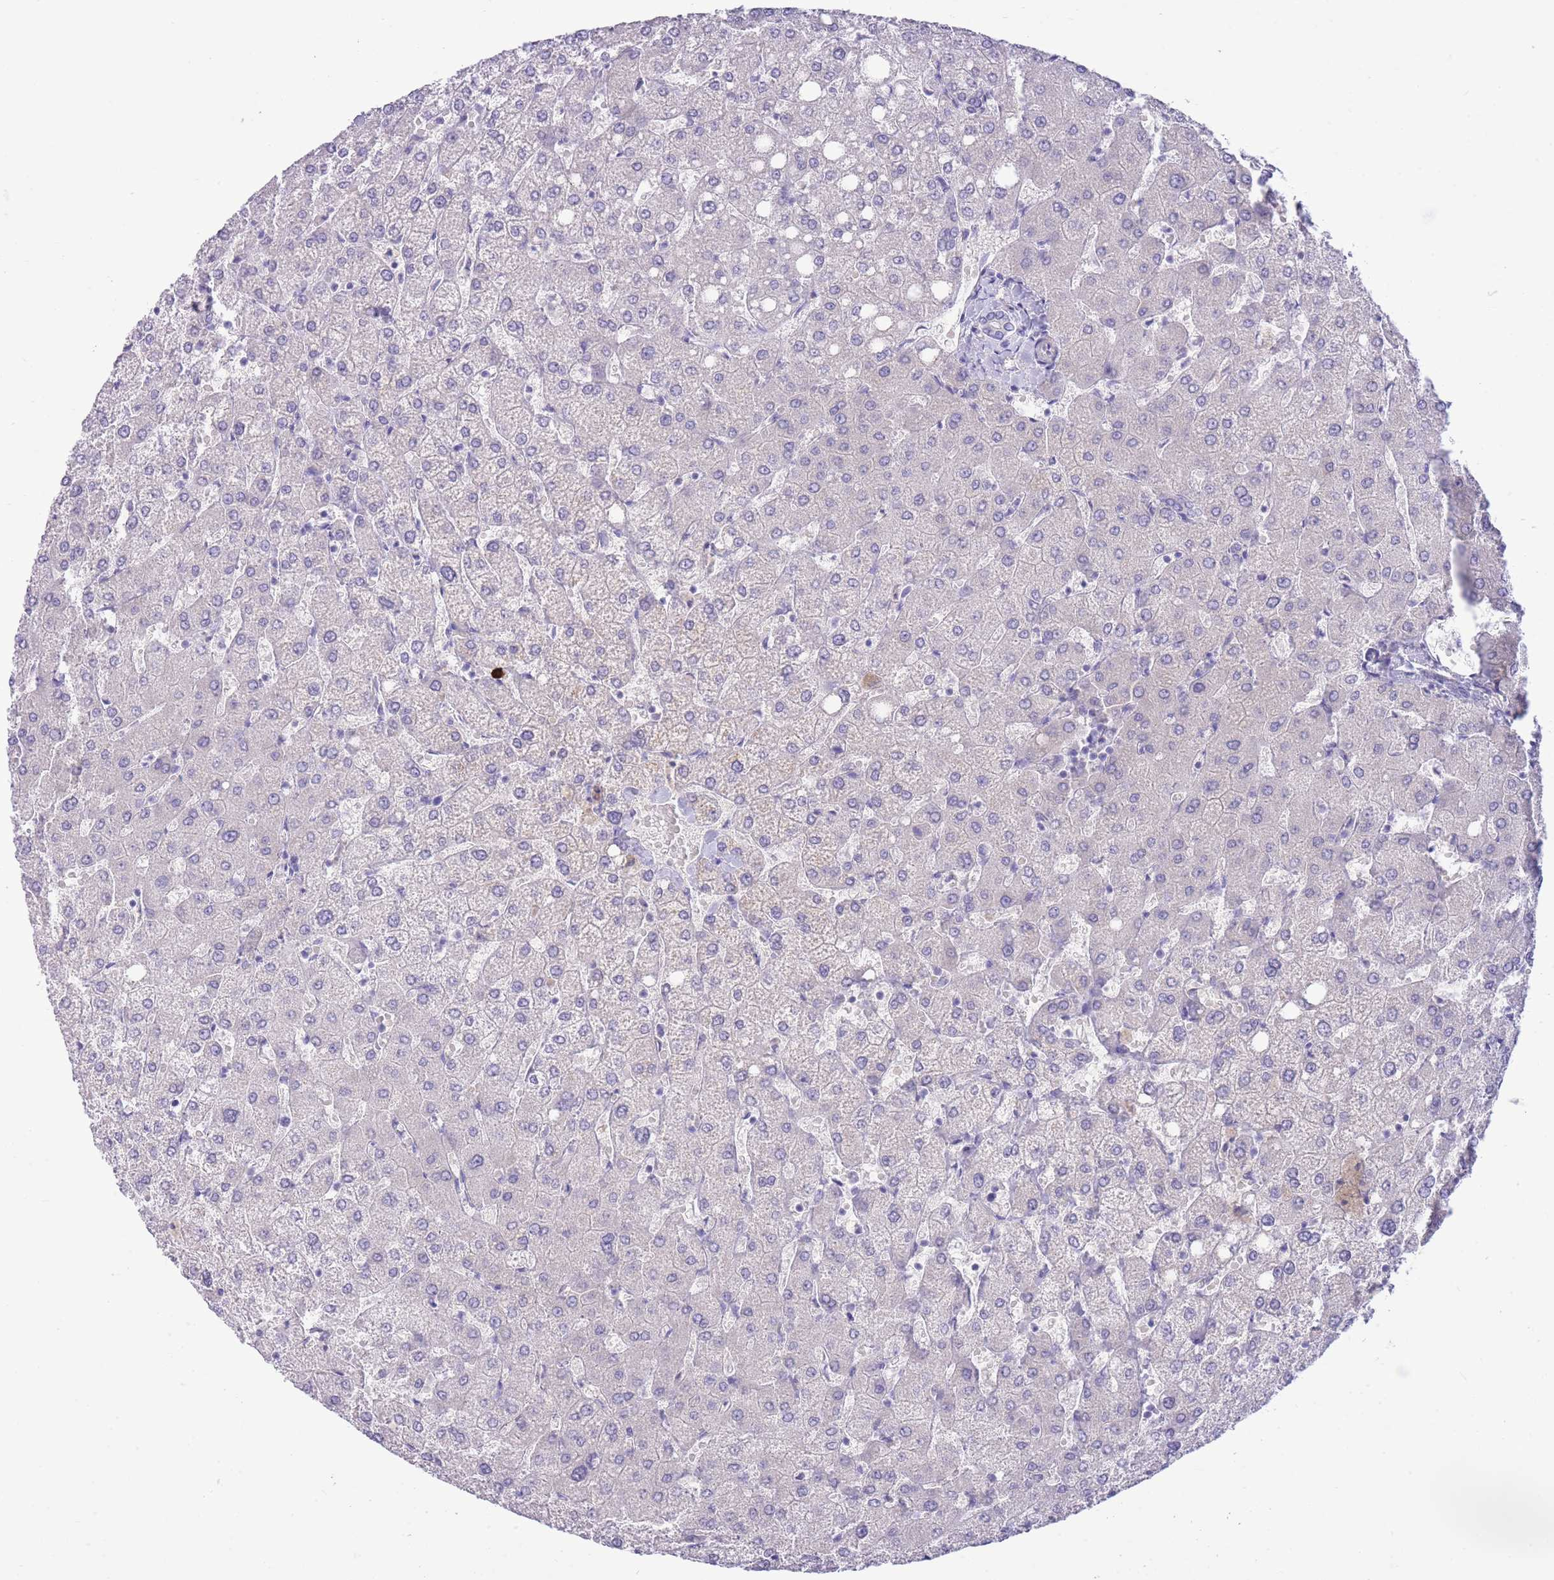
{"staining": {"intensity": "negative", "quantity": "none", "location": "none"}, "tissue": "liver", "cell_type": "Cholangiocytes", "image_type": "normal", "snomed": [{"axis": "morphology", "description": "Normal tissue, NOS"}, {"axis": "topography", "description": "Liver"}], "caption": "The histopathology image displays no staining of cholangiocytes in unremarkable liver.", "gene": "ASAP3", "patient": {"sex": "female", "age": 54}}